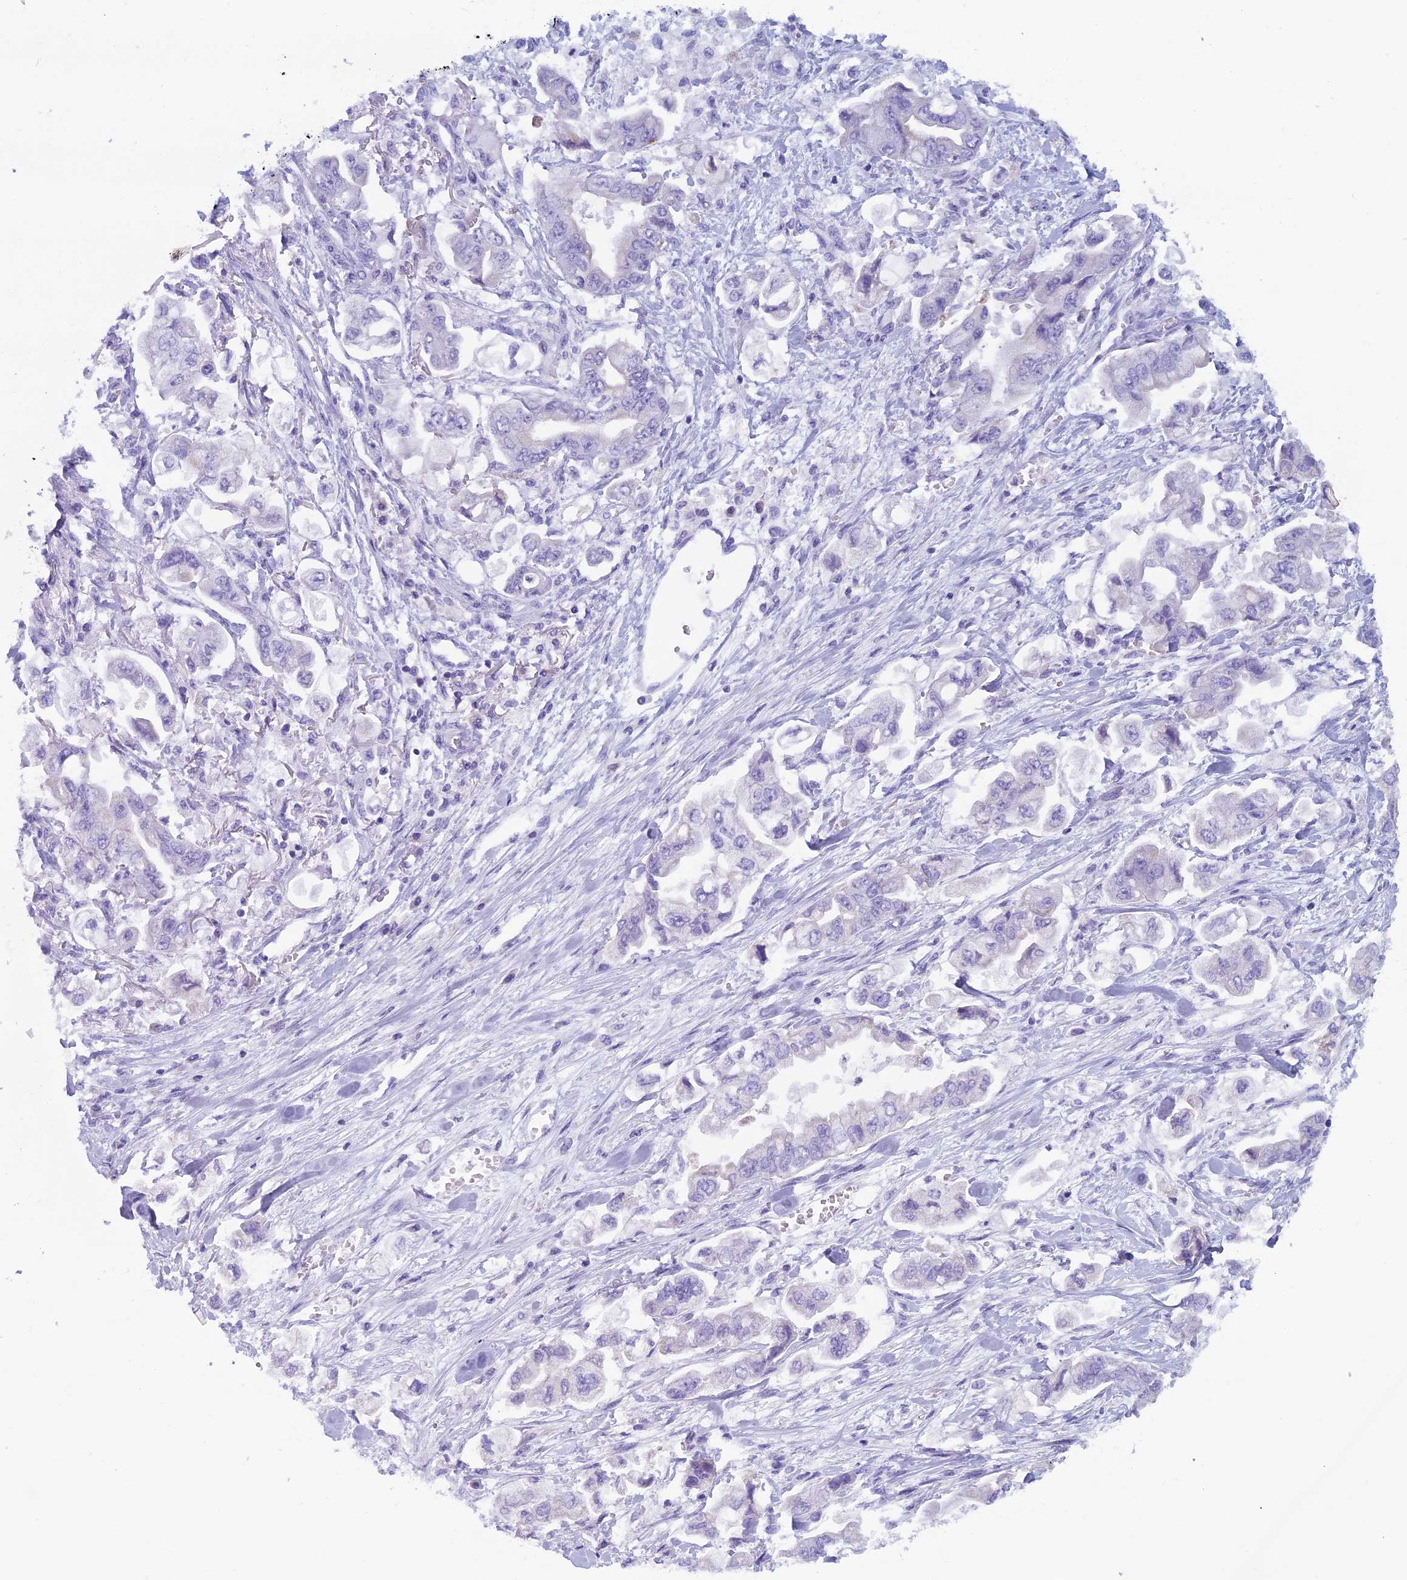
{"staining": {"intensity": "negative", "quantity": "none", "location": "none"}, "tissue": "stomach cancer", "cell_type": "Tumor cells", "image_type": "cancer", "snomed": [{"axis": "morphology", "description": "Adenocarcinoma, NOS"}, {"axis": "topography", "description": "Stomach"}], "caption": "Immunohistochemical staining of stomach cancer exhibits no significant staining in tumor cells.", "gene": "ZNF563", "patient": {"sex": "male", "age": 62}}